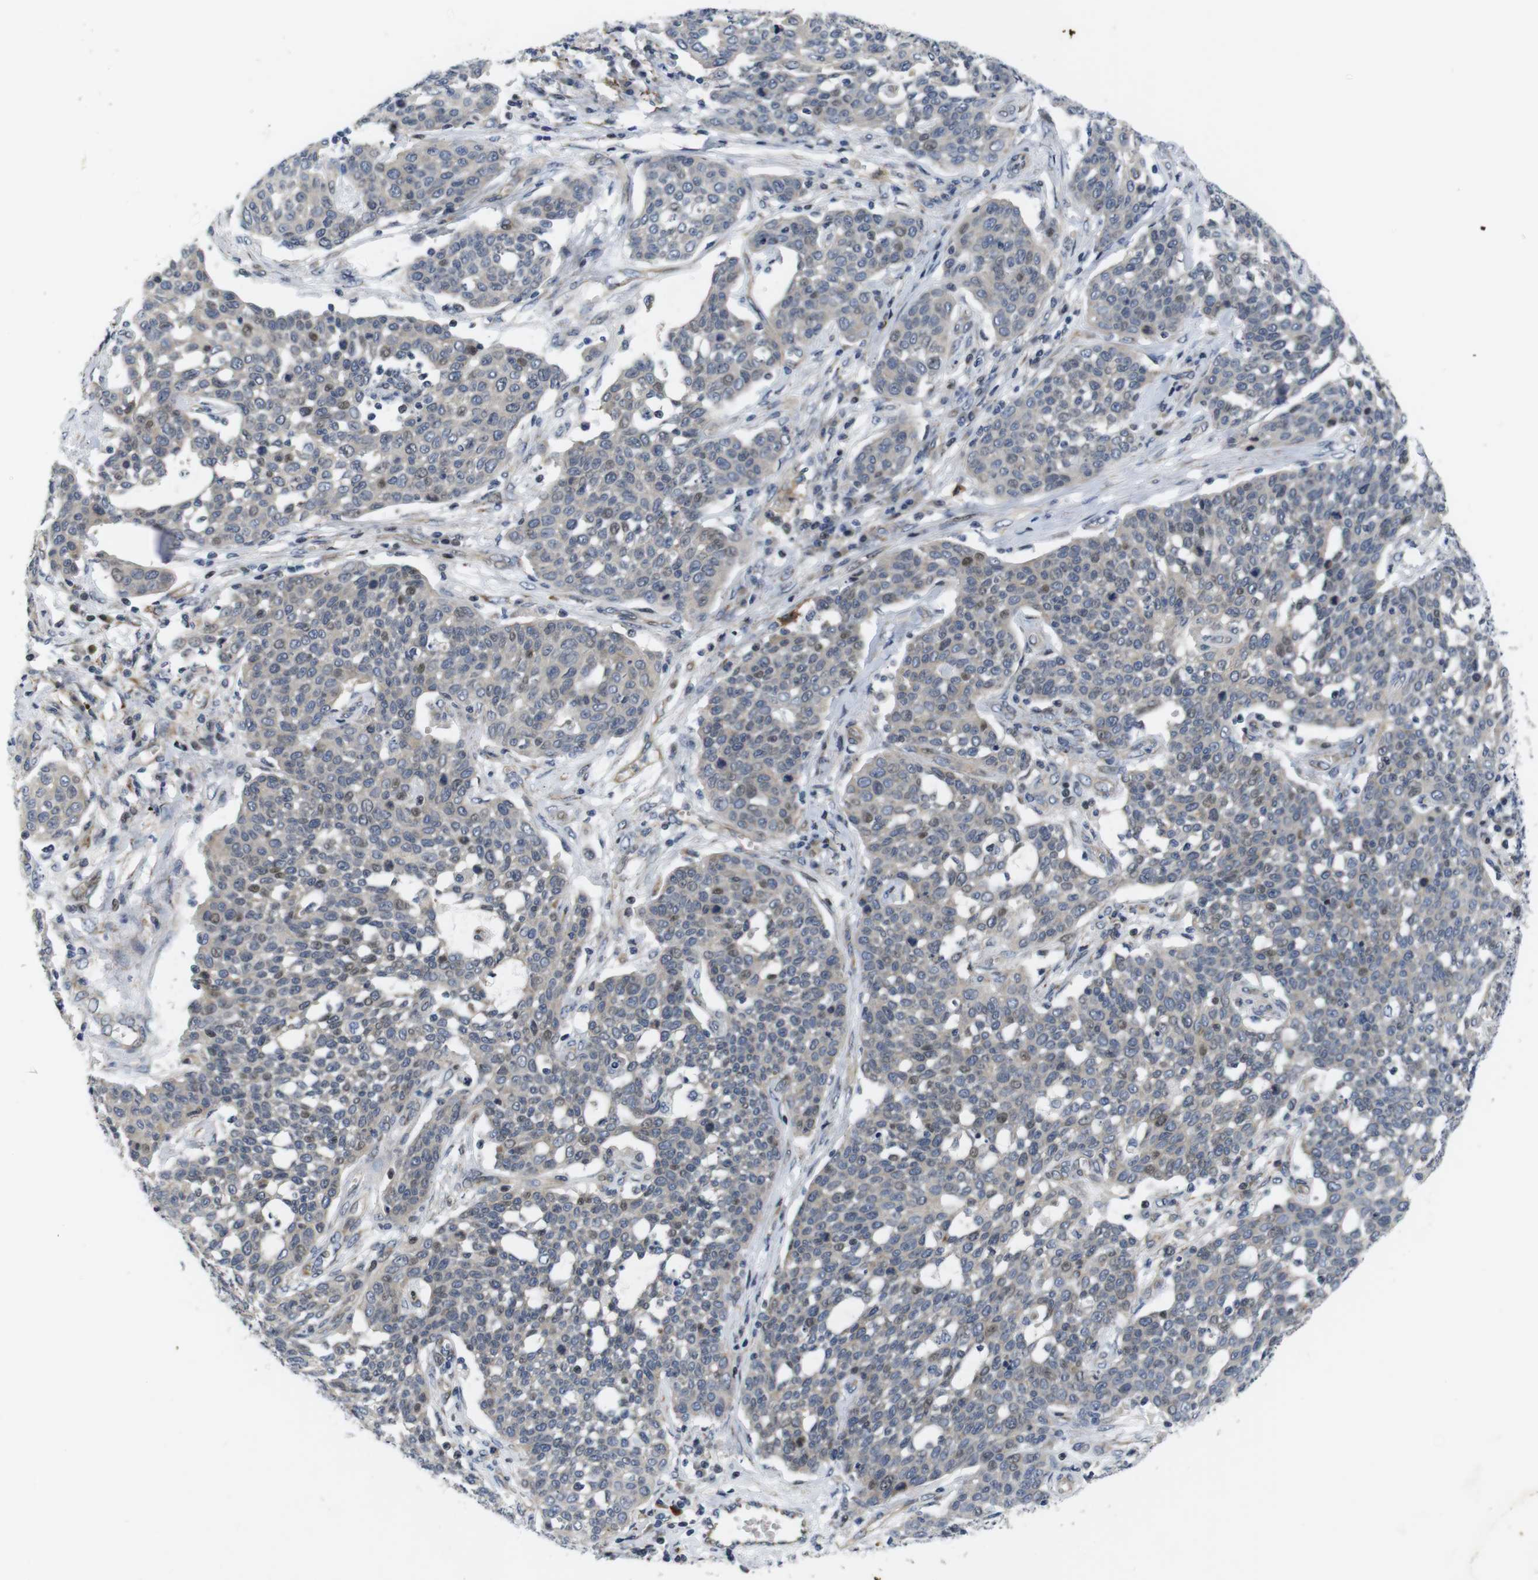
{"staining": {"intensity": "weak", "quantity": "<25%", "location": "cytoplasmic/membranous,nuclear"}, "tissue": "cervical cancer", "cell_type": "Tumor cells", "image_type": "cancer", "snomed": [{"axis": "morphology", "description": "Squamous cell carcinoma, NOS"}, {"axis": "topography", "description": "Cervix"}], "caption": "Immunohistochemistry (IHC) of human cervical cancer shows no expression in tumor cells.", "gene": "ROBO2", "patient": {"sex": "female", "age": 34}}